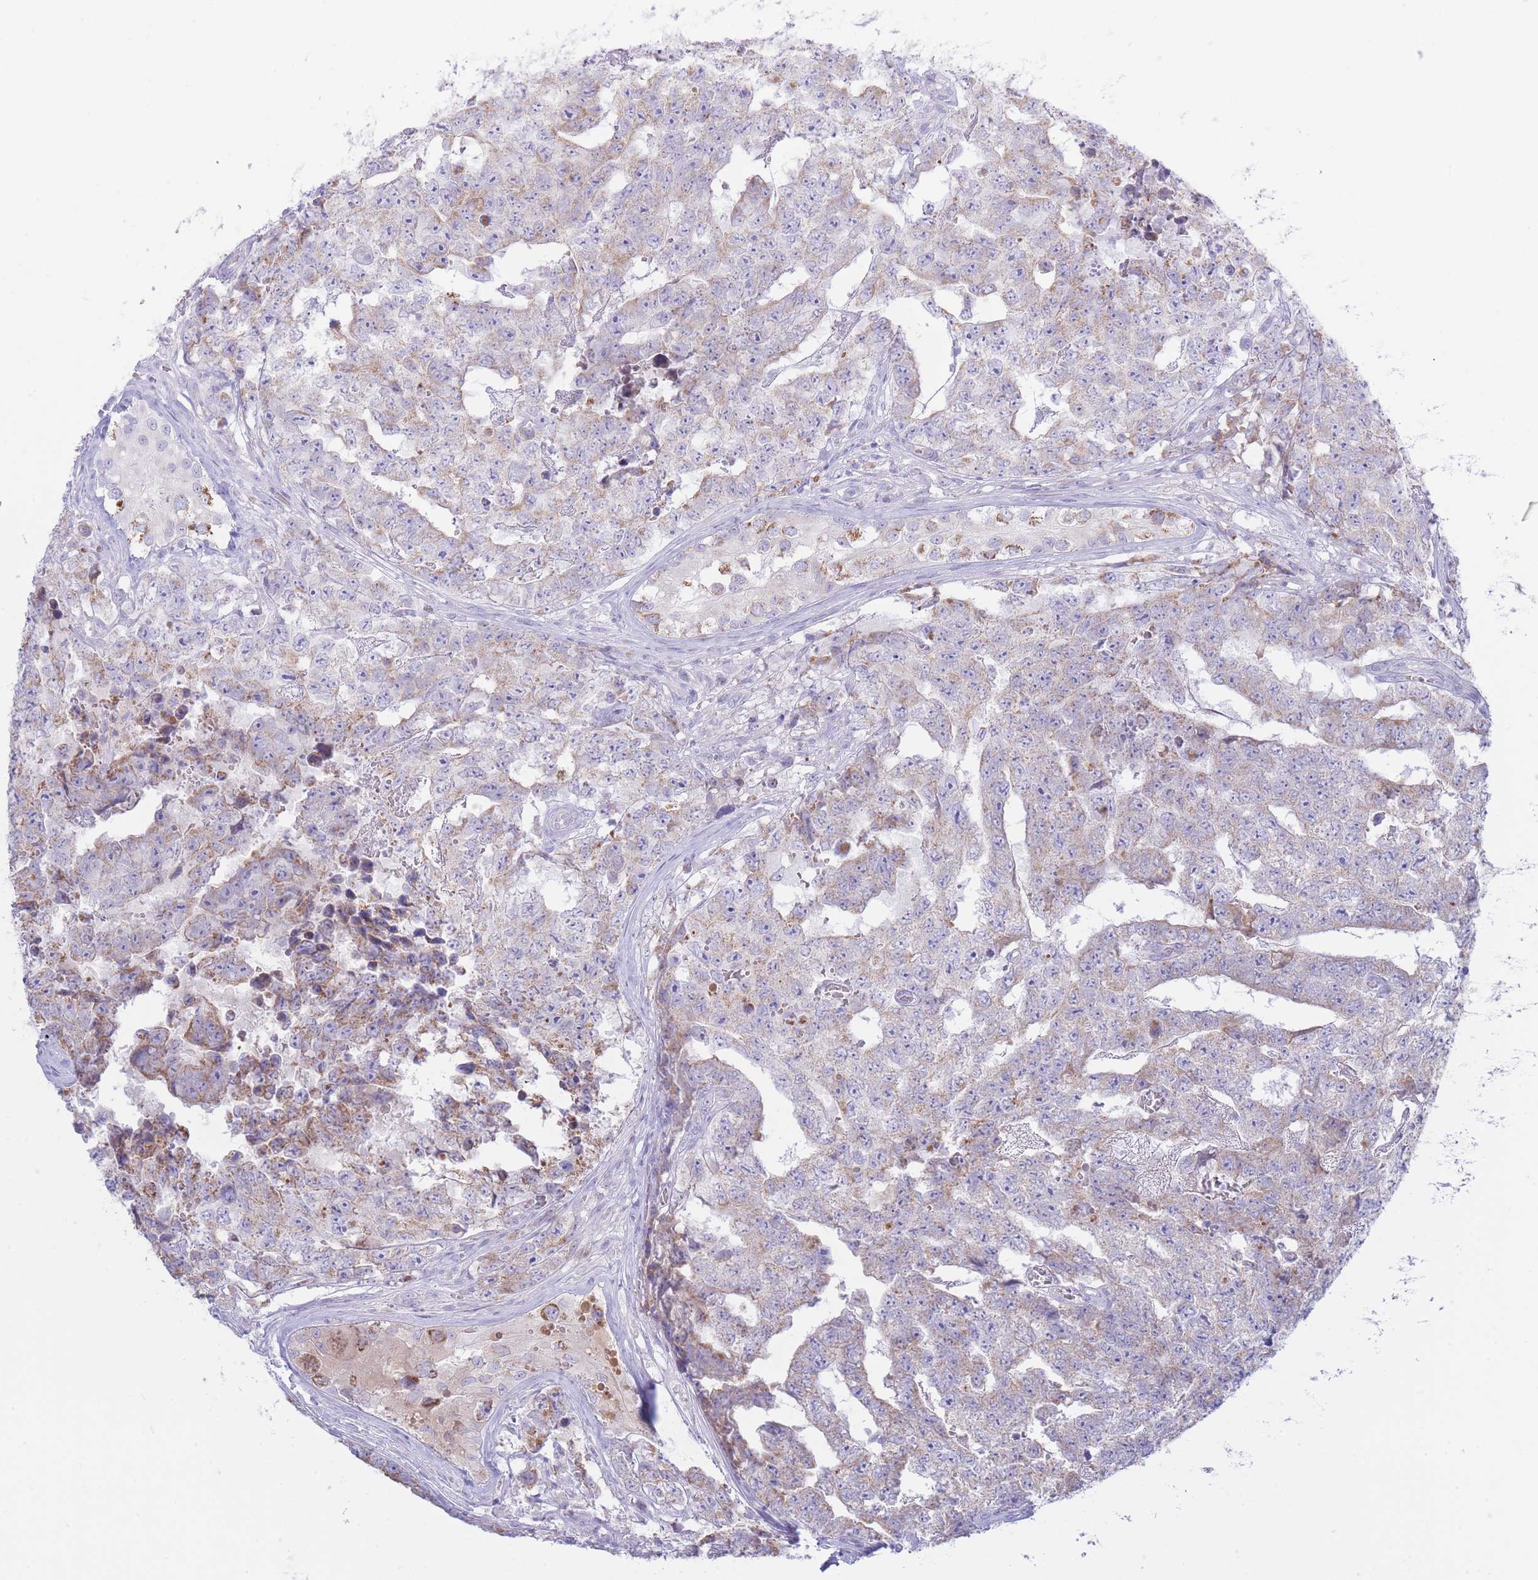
{"staining": {"intensity": "weak", "quantity": "25%-75%", "location": "cytoplasmic/membranous"}, "tissue": "testis cancer", "cell_type": "Tumor cells", "image_type": "cancer", "snomed": [{"axis": "morphology", "description": "Carcinoma, Embryonal, NOS"}, {"axis": "topography", "description": "Testis"}], "caption": "This is an image of IHC staining of testis cancer, which shows weak positivity in the cytoplasmic/membranous of tumor cells.", "gene": "NANP", "patient": {"sex": "male", "age": 25}}